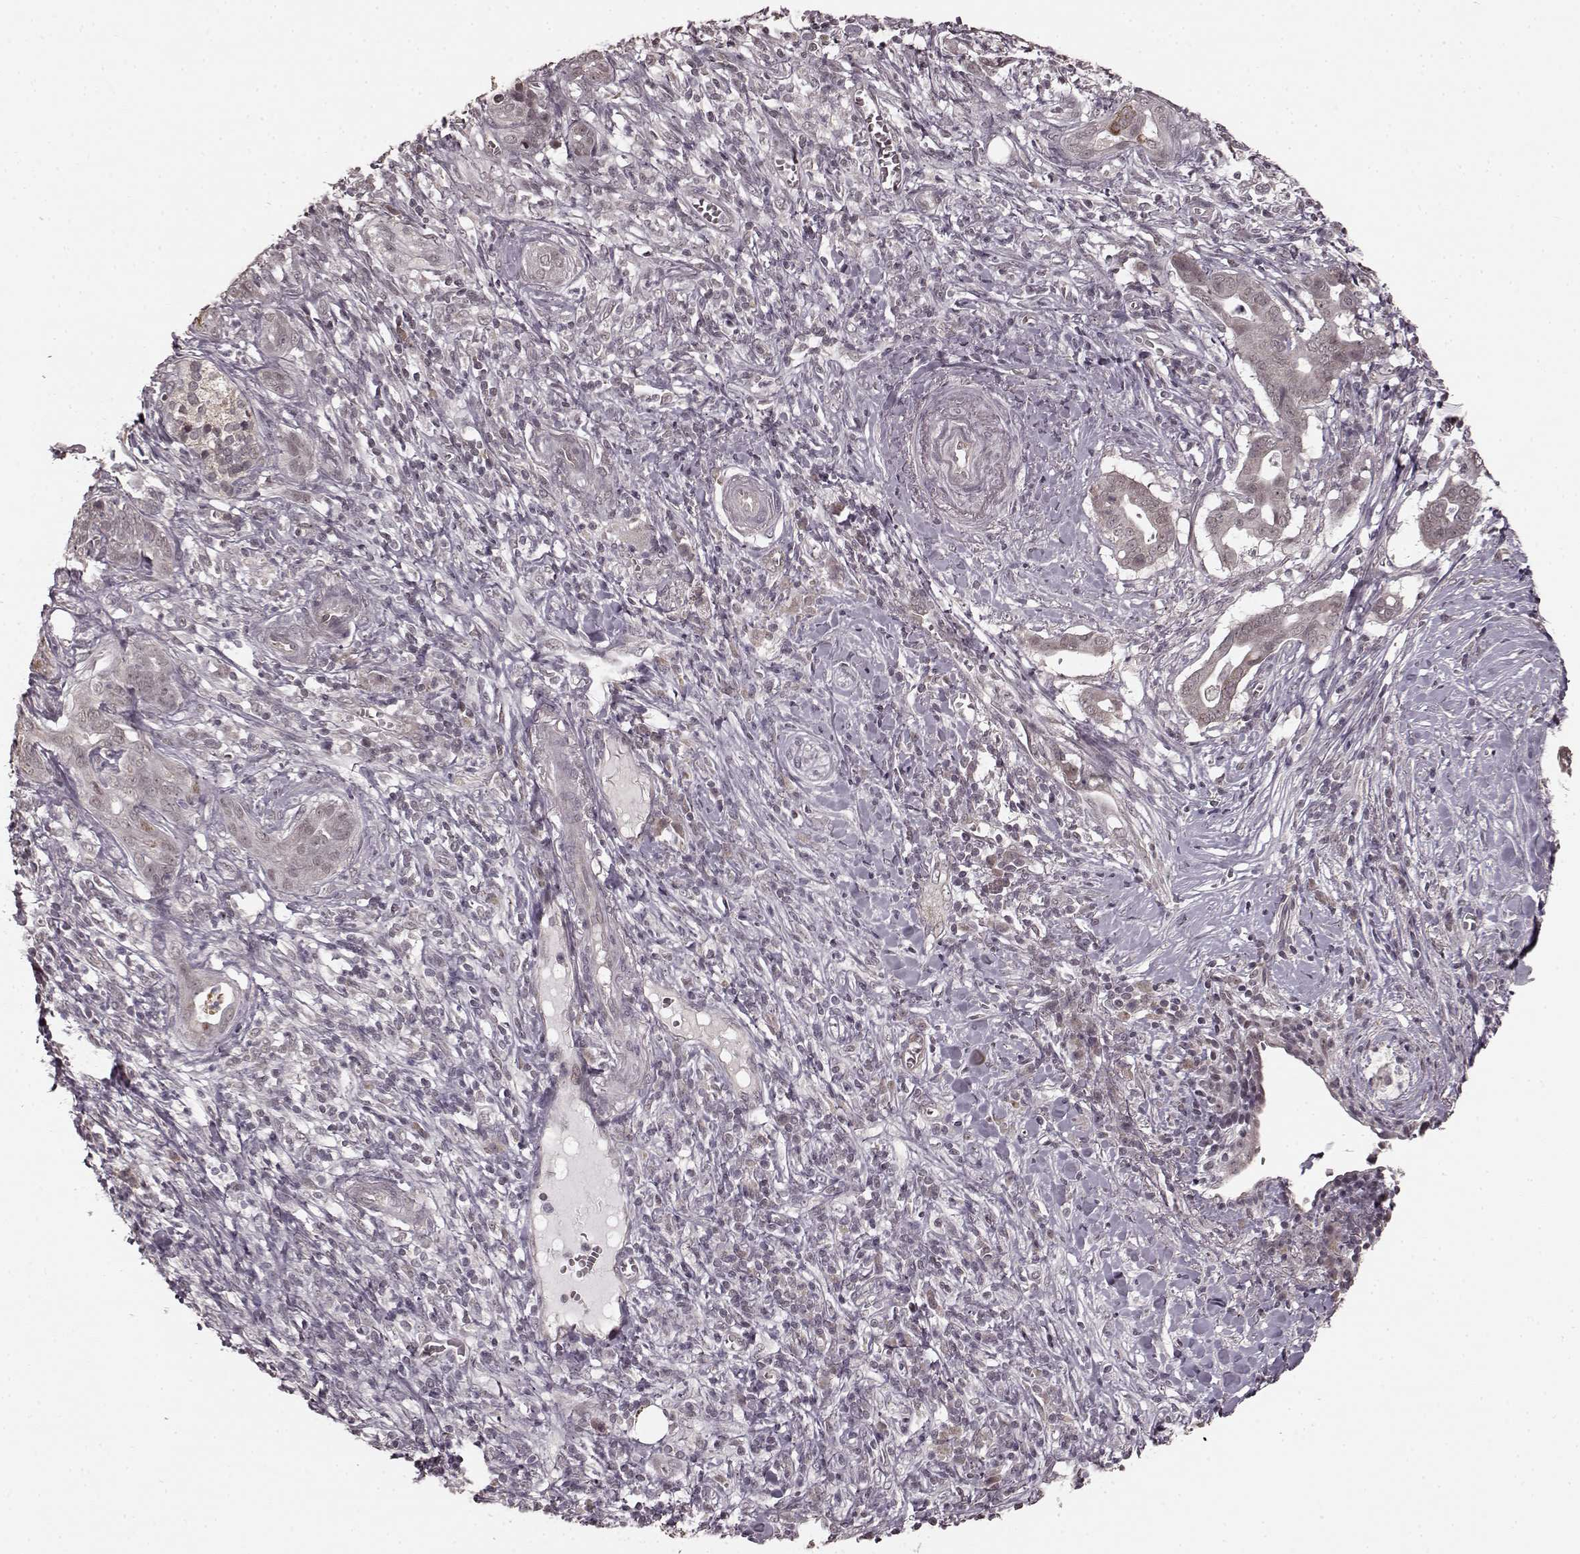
{"staining": {"intensity": "negative", "quantity": "none", "location": "none"}, "tissue": "pancreatic cancer", "cell_type": "Tumor cells", "image_type": "cancer", "snomed": [{"axis": "morphology", "description": "Adenocarcinoma, NOS"}, {"axis": "topography", "description": "Pancreas"}], "caption": "High magnification brightfield microscopy of pancreatic cancer stained with DAB (brown) and counterstained with hematoxylin (blue): tumor cells show no significant expression. (DAB (3,3'-diaminobenzidine) immunohistochemistry visualized using brightfield microscopy, high magnification).", "gene": "PLCB4", "patient": {"sex": "male", "age": 61}}